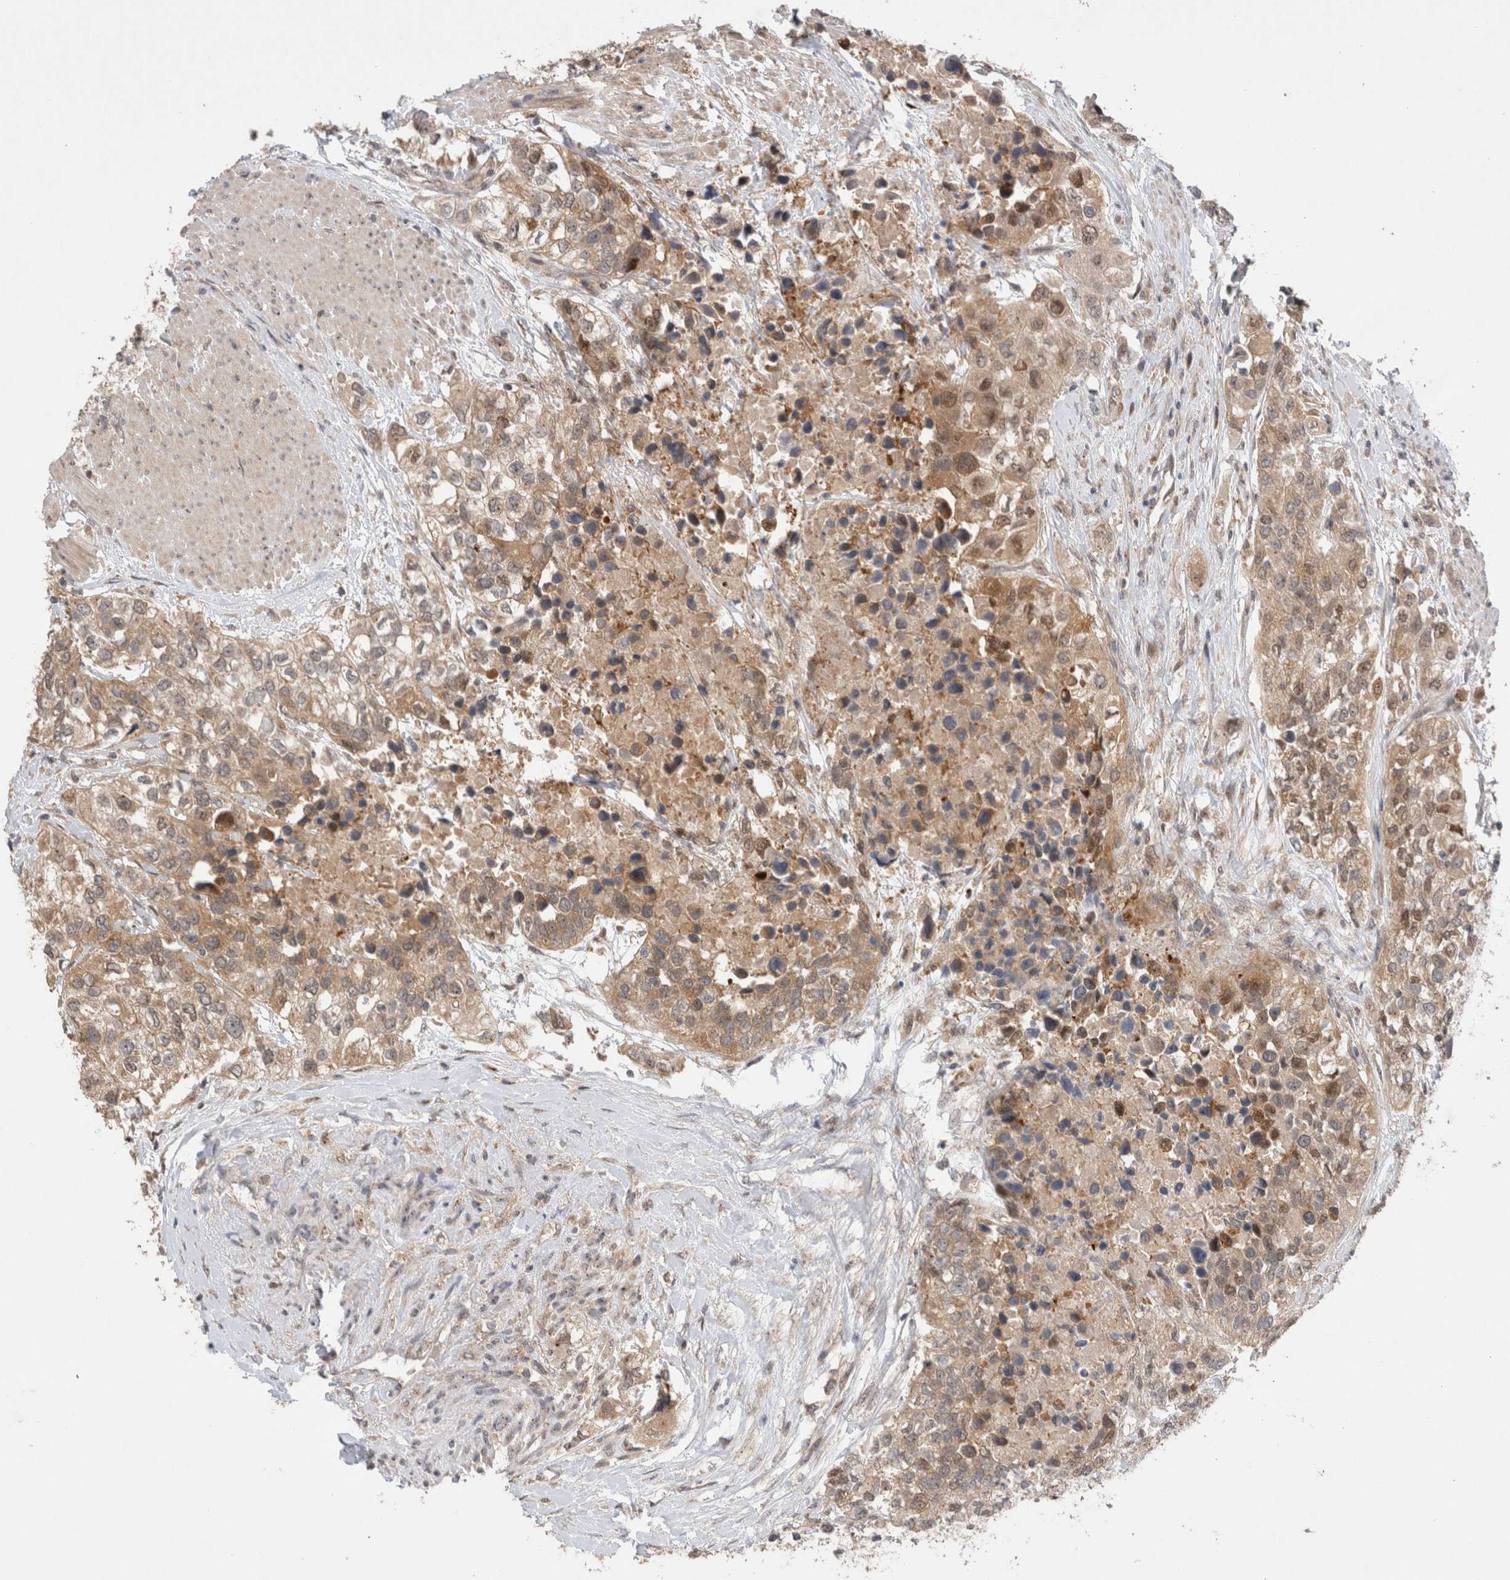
{"staining": {"intensity": "weak", "quantity": ">75%", "location": "cytoplasmic/membranous"}, "tissue": "urothelial cancer", "cell_type": "Tumor cells", "image_type": "cancer", "snomed": [{"axis": "morphology", "description": "Urothelial carcinoma, High grade"}, {"axis": "topography", "description": "Urinary bladder"}], "caption": "The immunohistochemical stain shows weak cytoplasmic/membranous expression in tumor cells of high-grade urothelial carcinoma tissue. (Brightfield microscopy of DAB IHC at high magnification).", "gene": "SLC29A1", "patient": {"sex": "female", "age": 80}}